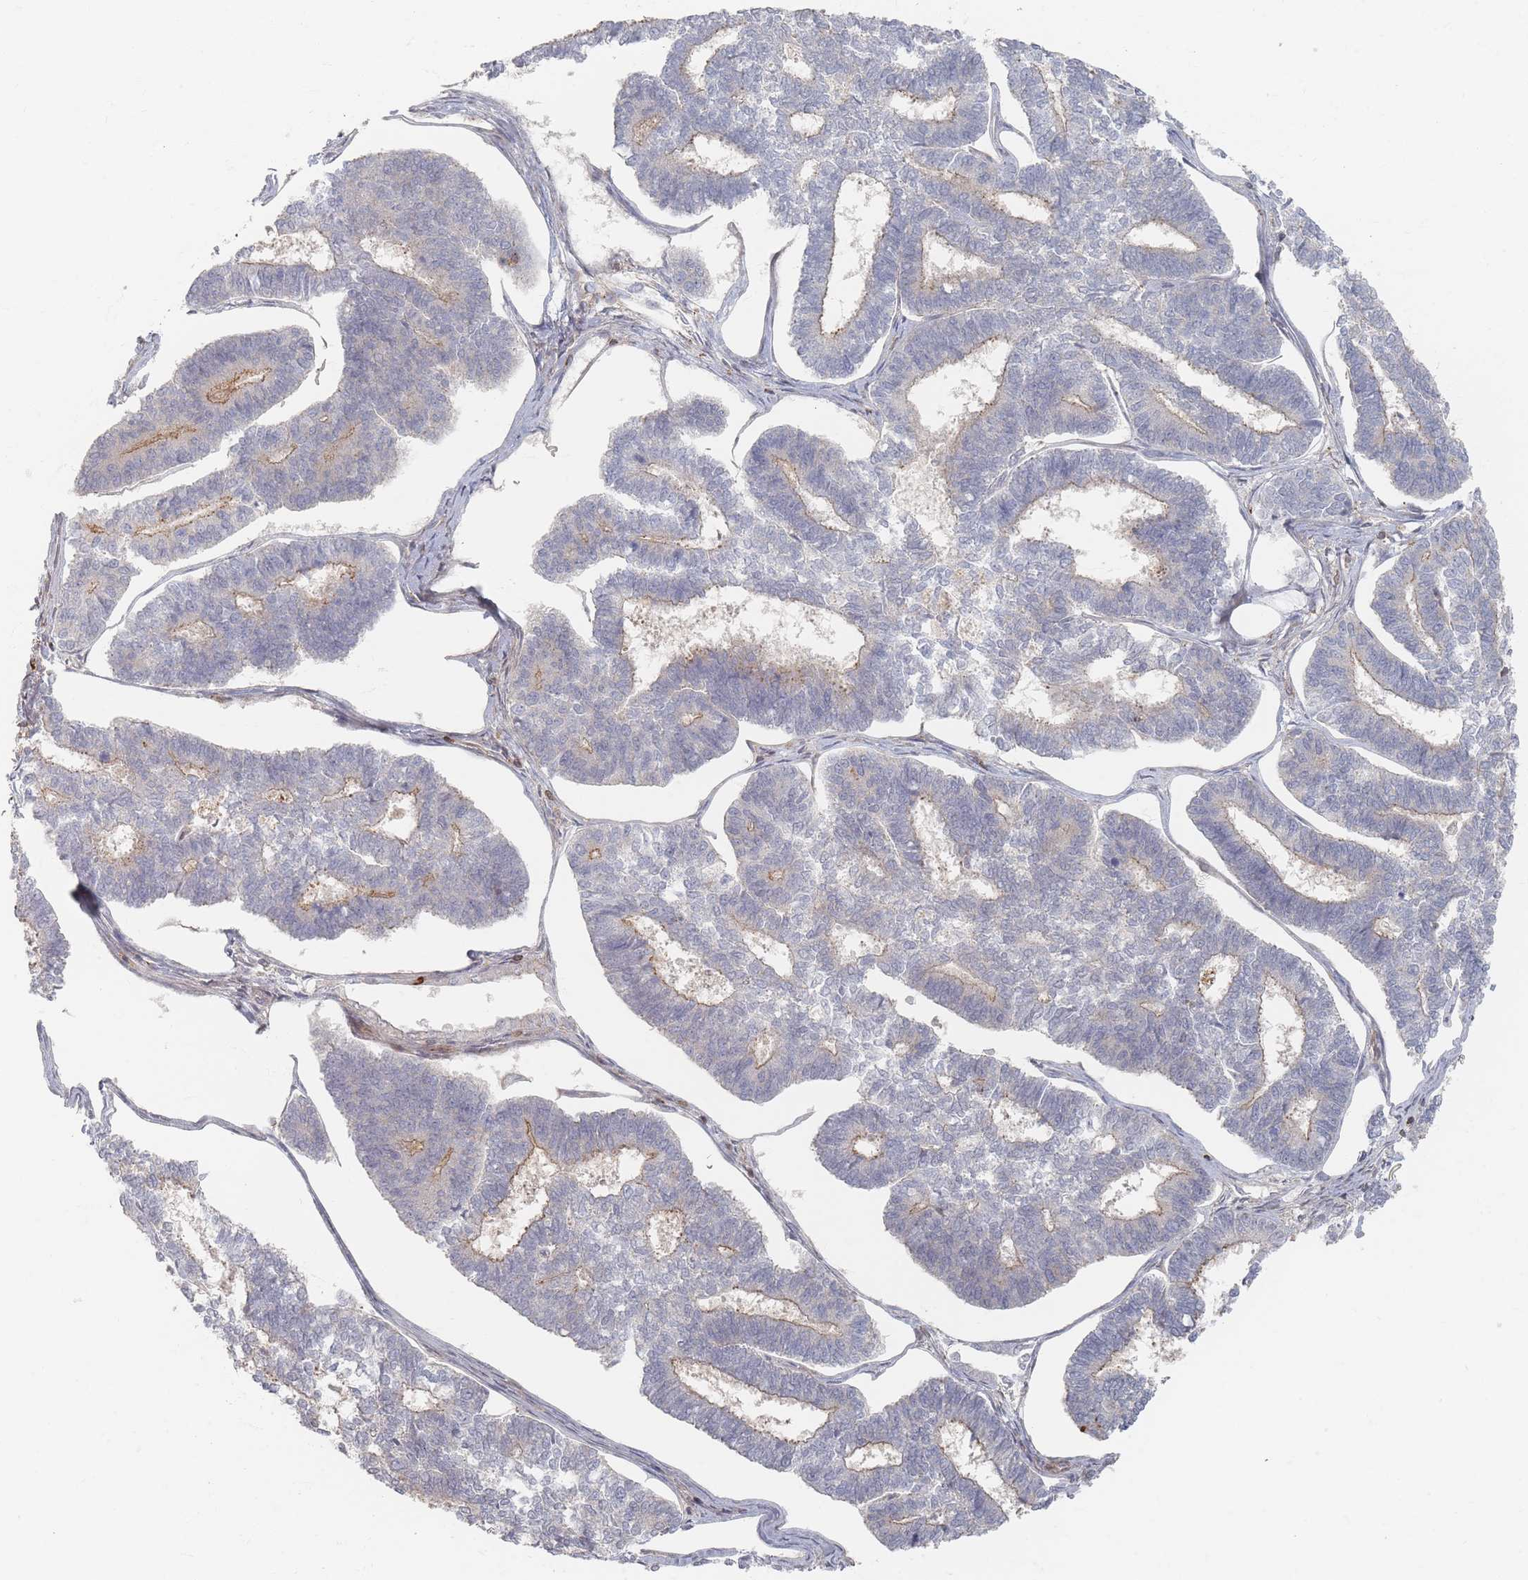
{"staining": {"intensity": "moderate", "quantity": "<25%", "location": "cytoplasmic/membranous"}, "tissue": "endometrial cancer", "cell_type": "Tumor cells", "image_type": "cancer", "snomed": [{"axis": "morphology", "description": "Adenocarcinoma, NOS"}, {"axis": "topography", "description": "Endometrium"}], "caption": "Brown immunohistochemical staining in endometrial adenocarcinoma shows moderate cytoplasmic/membranous staining in about <25% of tumor cells.", "gene": "ZNF852", "patient": {"sex": "female", "age": 70}}